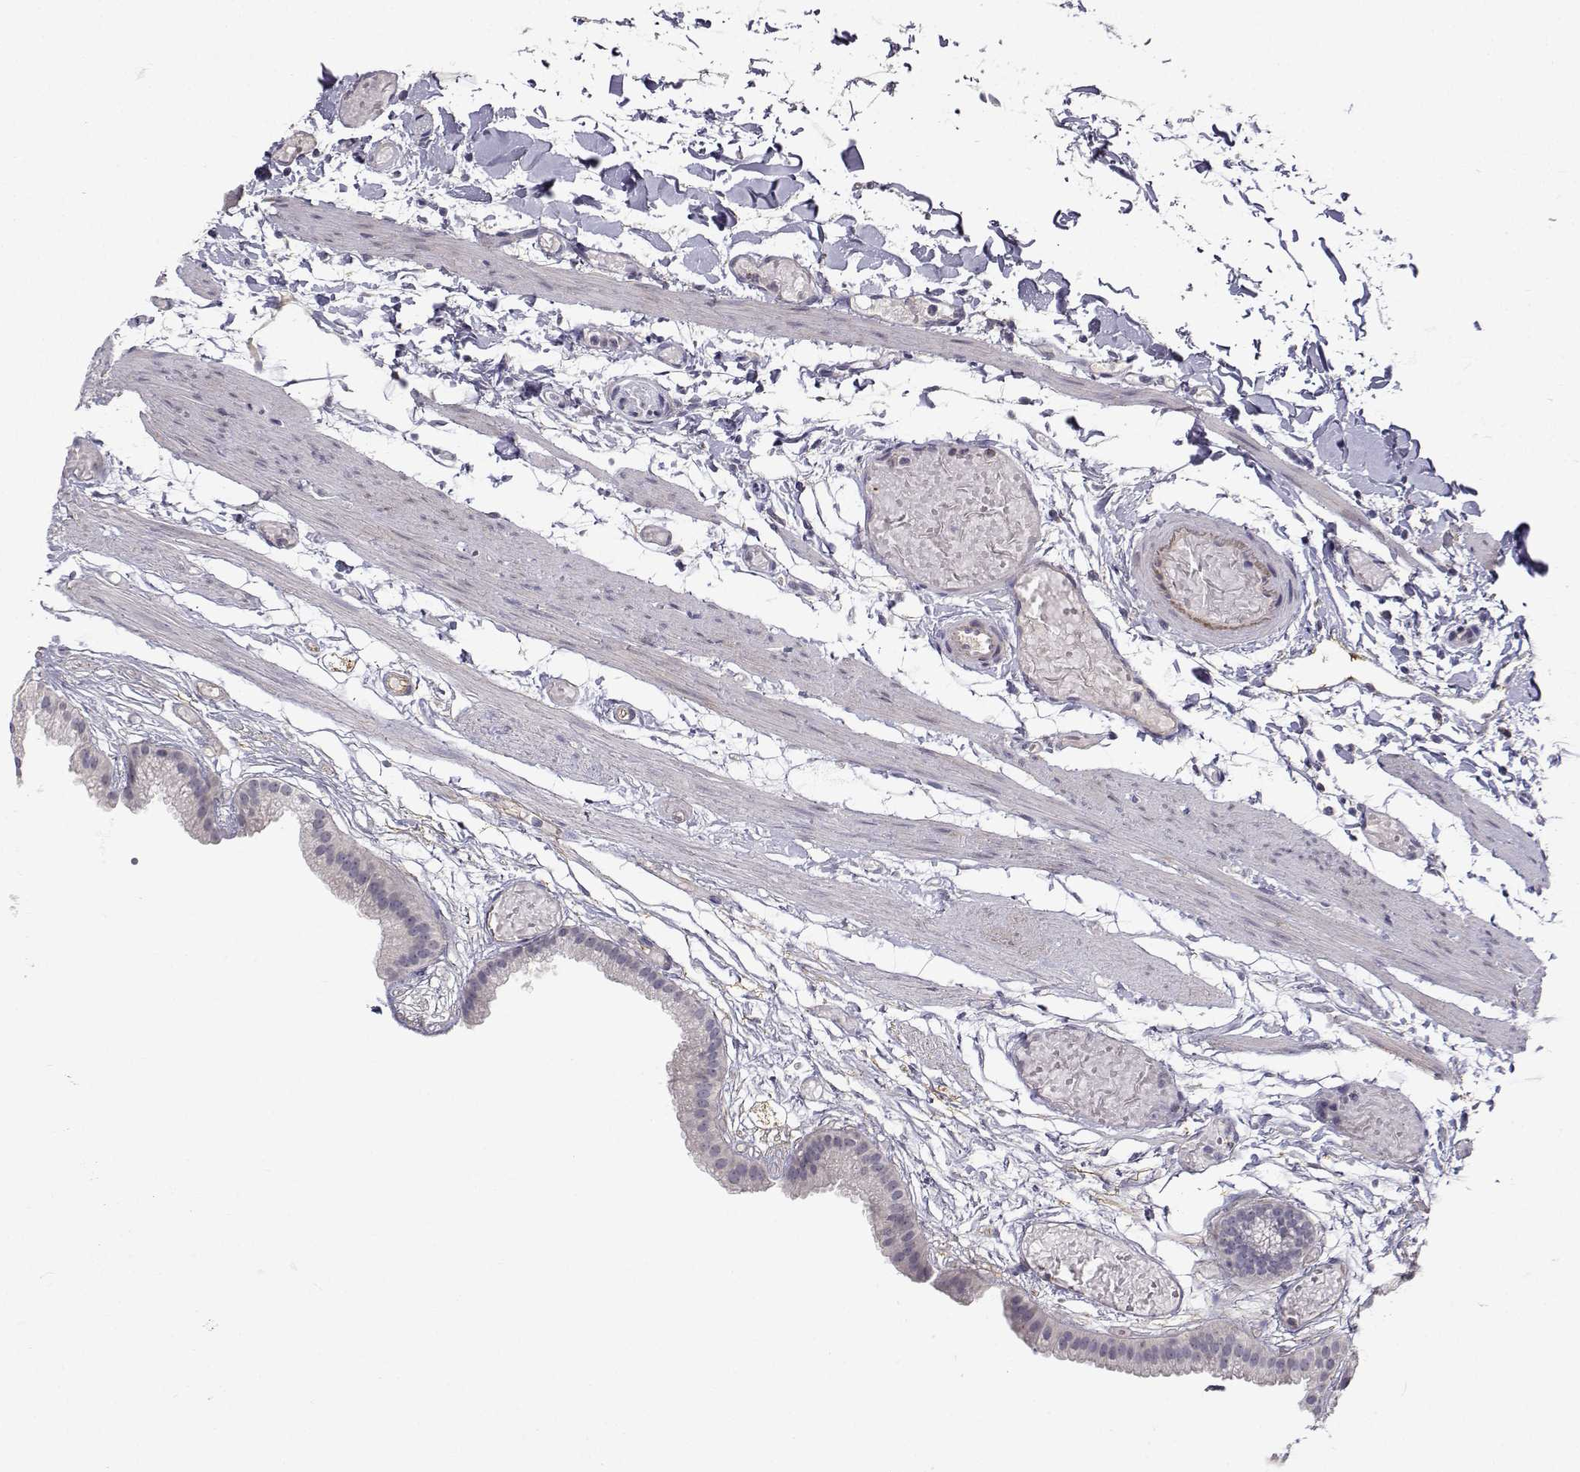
{"staining": {"intensity": "negative", "quantity": "none", "location": "none"}, "tissue": "gallbladder", "cell_type": "Glandular cells", "image_type": "normal", "snomed": [{"axis": "morphology", "description": "Normal tissue, NOS"}, {"axis": "topography", "description": "Gallbladder"}], "caption": "This histopathology image is of unremarkable gallbladder stained with immunohistochemistry (IHC) to label a protein in brown with the nuclei are counter-stained blue. There is no staining in glandular cells.", "gene": "SLC6A3", "patient": {"sex": "female", "age": 45}}